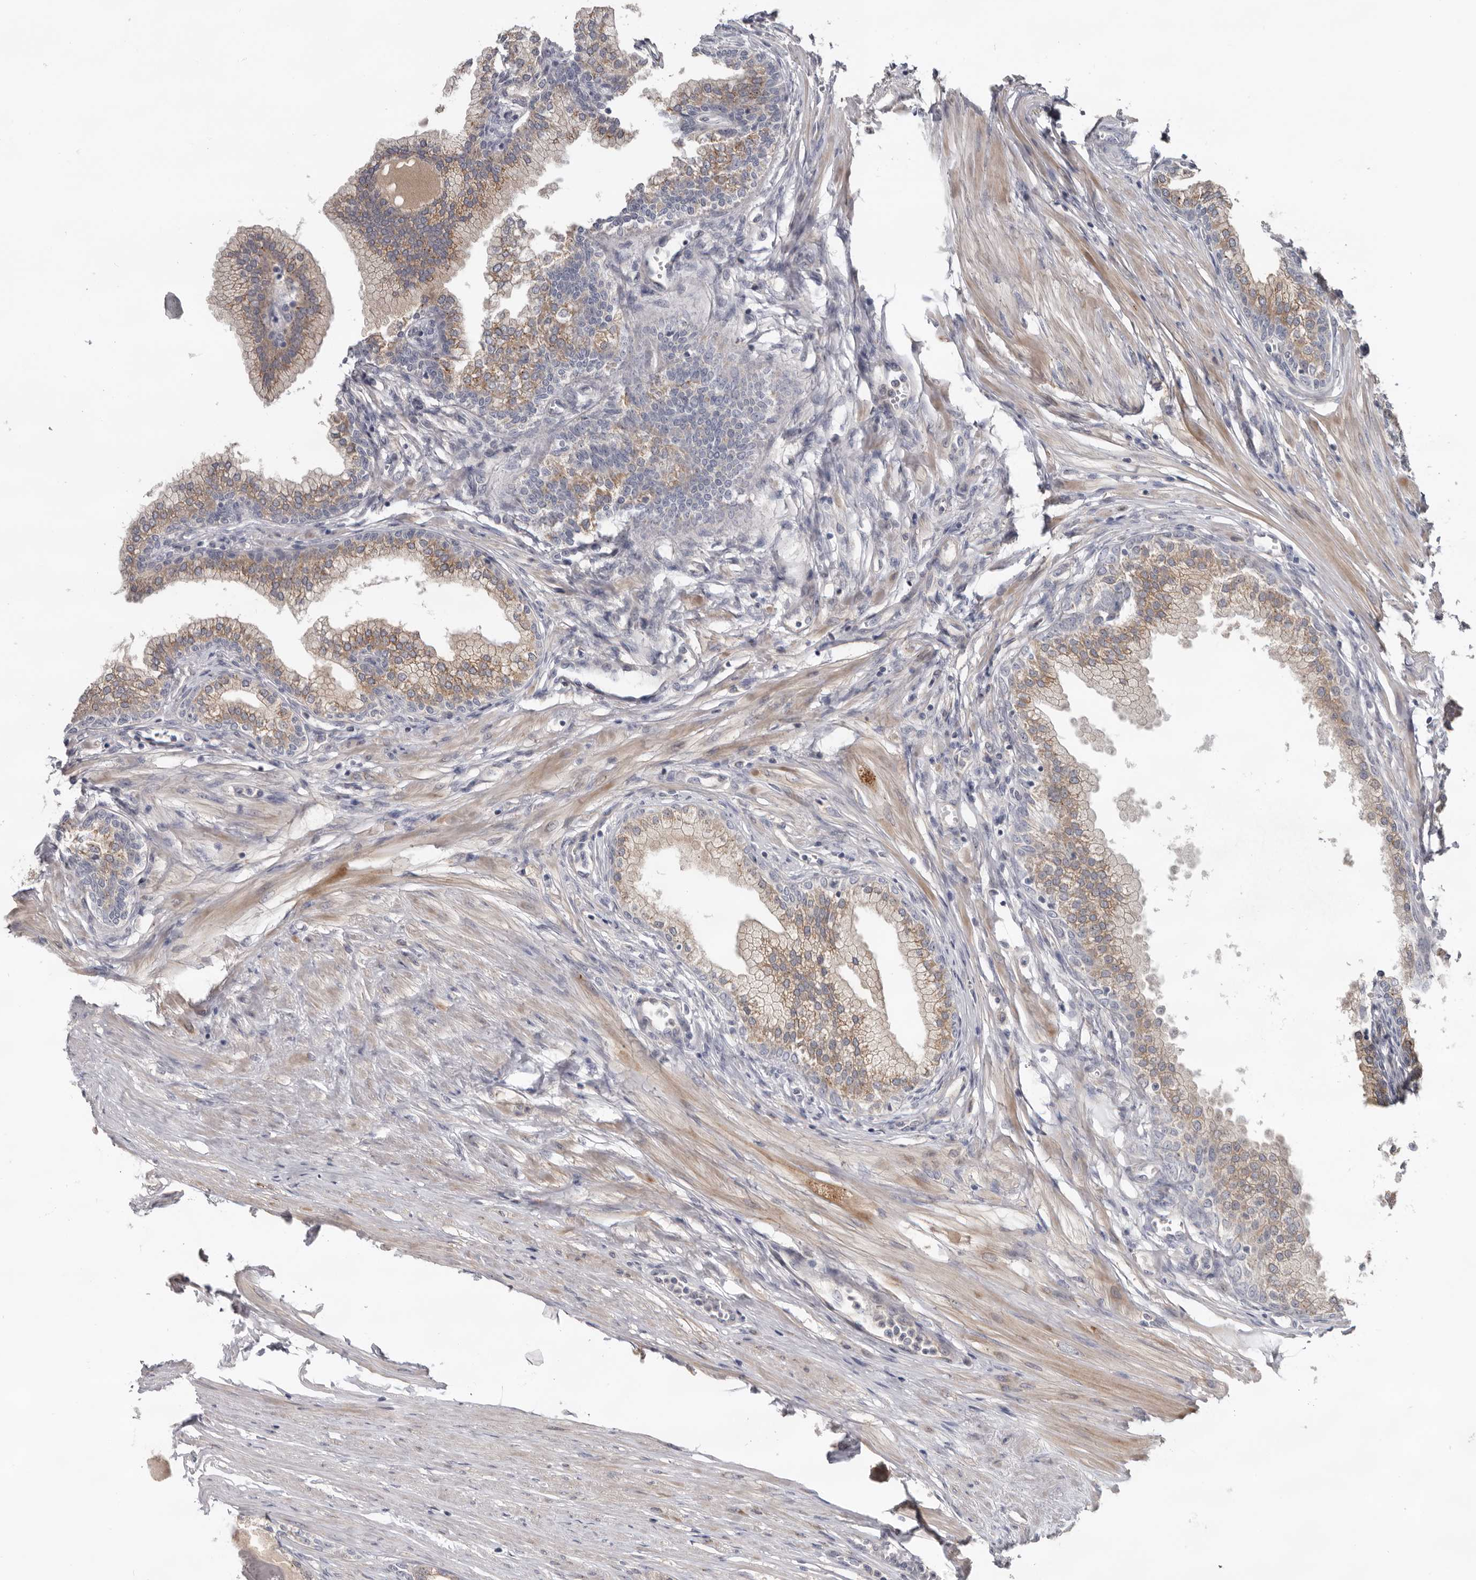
{"staining": {"intensity": "moderate", "quantity": ">75%", "location": "cytoplasmic/membranous"}, "tissue": "prostate", "cell_type": "Glandular cells", "image_type": "normal", "snomed": [{"axis": "morphology", "description": "Normal tissue, NOS"}, {"axis": "morphology", "description": "Urothelial carcinoma, Low grade"}, {"axis": "topography", "description": "Urinary bladder"}, {"axis": "topography", "description": "Prostate"}], "caption": "Immunohistochemical staining of normal prostate exhibits moderate cytoplasmic/membranous protein positivity in about >75% of glandular cells. (Brightfield microscopy of DAB IHC at high magnification).", "gene": "HINT3", "patient": {"sex": "male", "age": 60}}